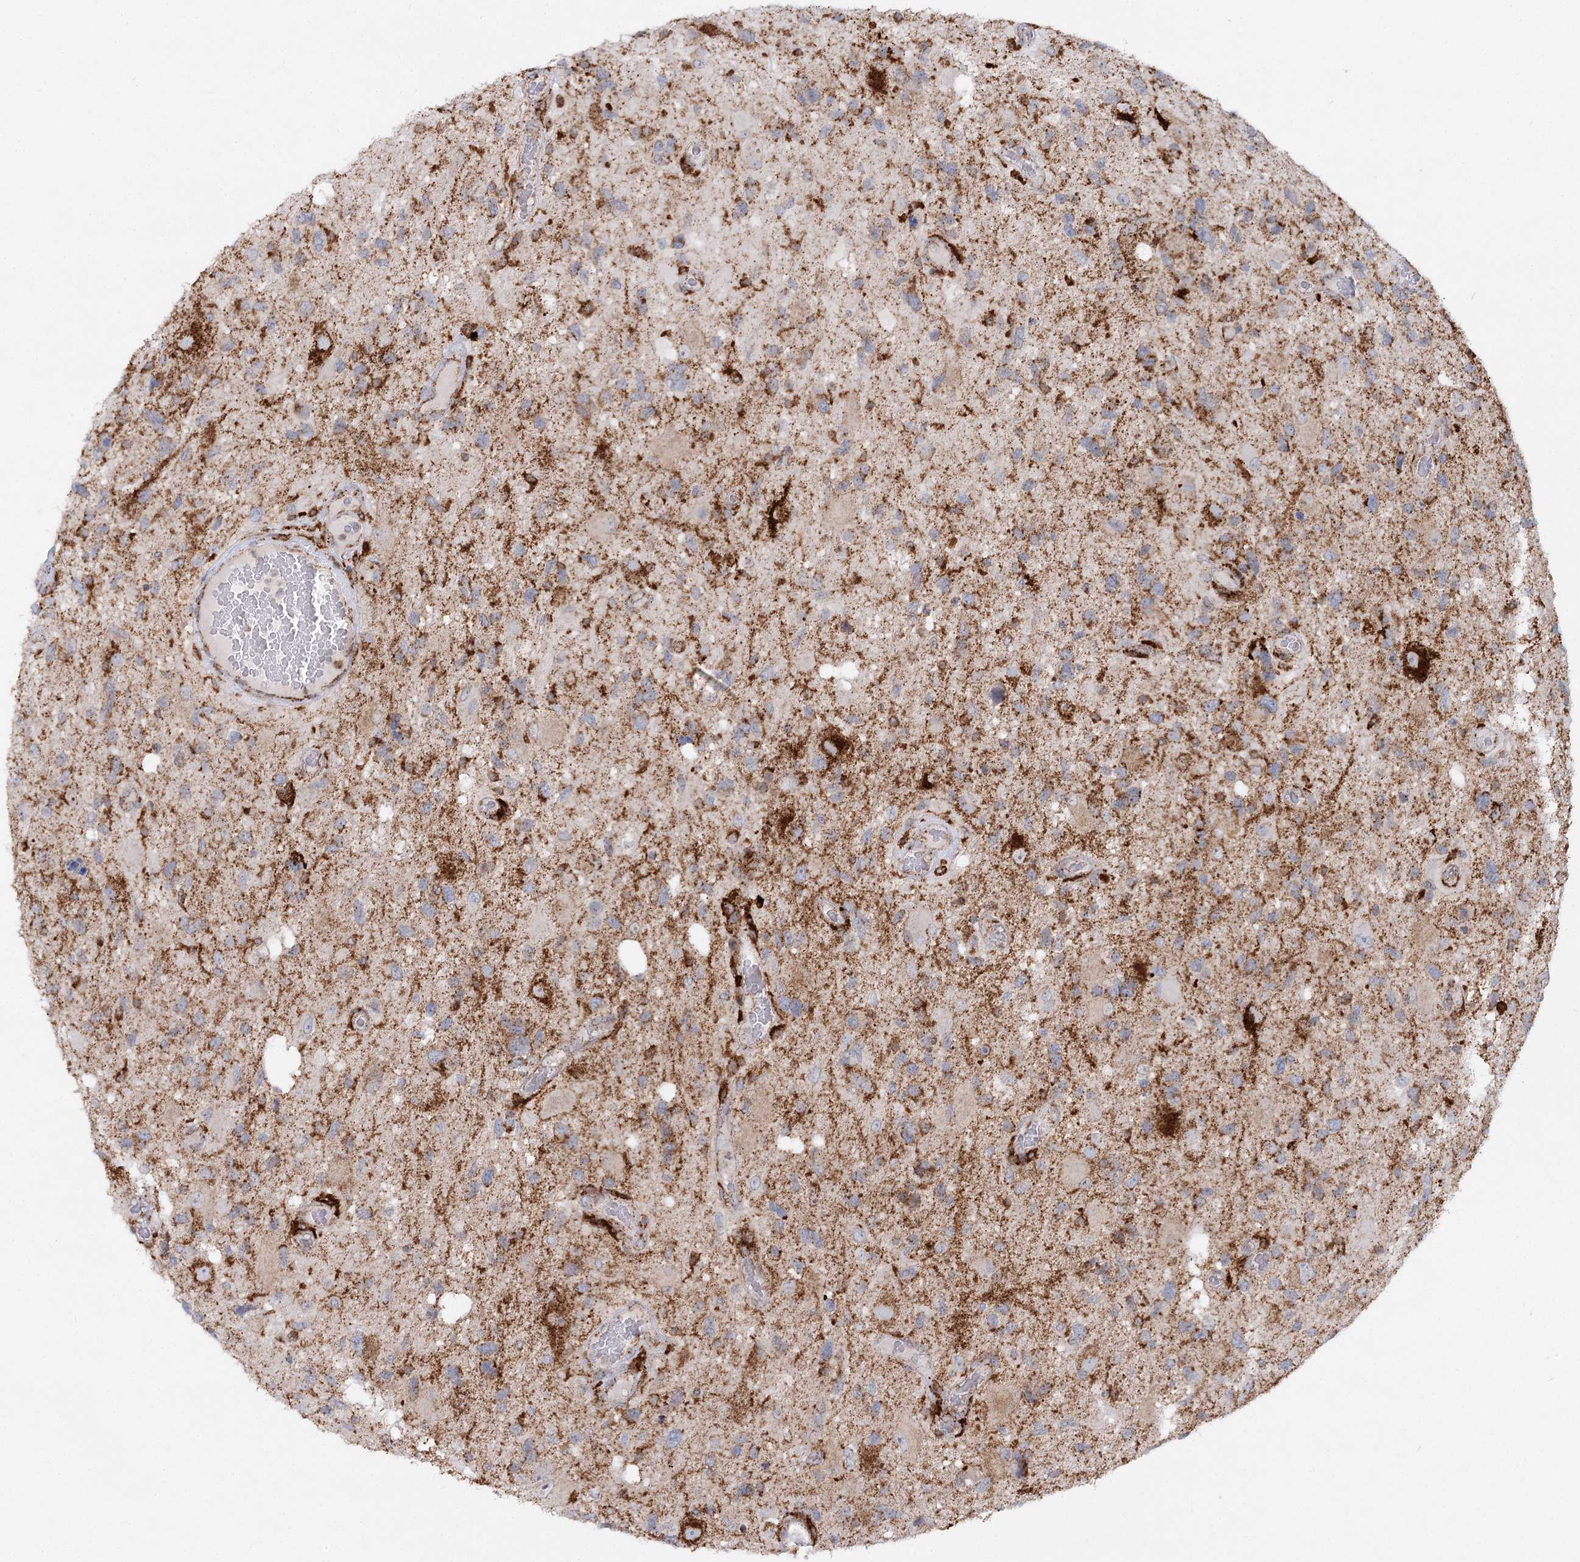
{"staining": {"intensity": "strong", "quantity": "<25%", "location": "cytoplasmic/membranous"}, "tissue": "glioma", "cell_type": "Tumor cells", "image_type": "cancer", "snomed": [{"axis": "morphology", "description": "Glioma, malignant, High grade"}, {"axis": "topography", "description": "Brain"}], "caption": "IHC staining of malignant high-grade glioma, which reveals medium levels of strong cytoplasmic/membranous staining in about <25% of tumor cells indicating strong cytoplasmic/membranous protein positivity. The staining was performed using DAB (brown) for protein detection and nuclei were counterstained in hematoxylin (blue).", "gene": "TAS1R1", "patient": {"sex": "male", "age": 33}}